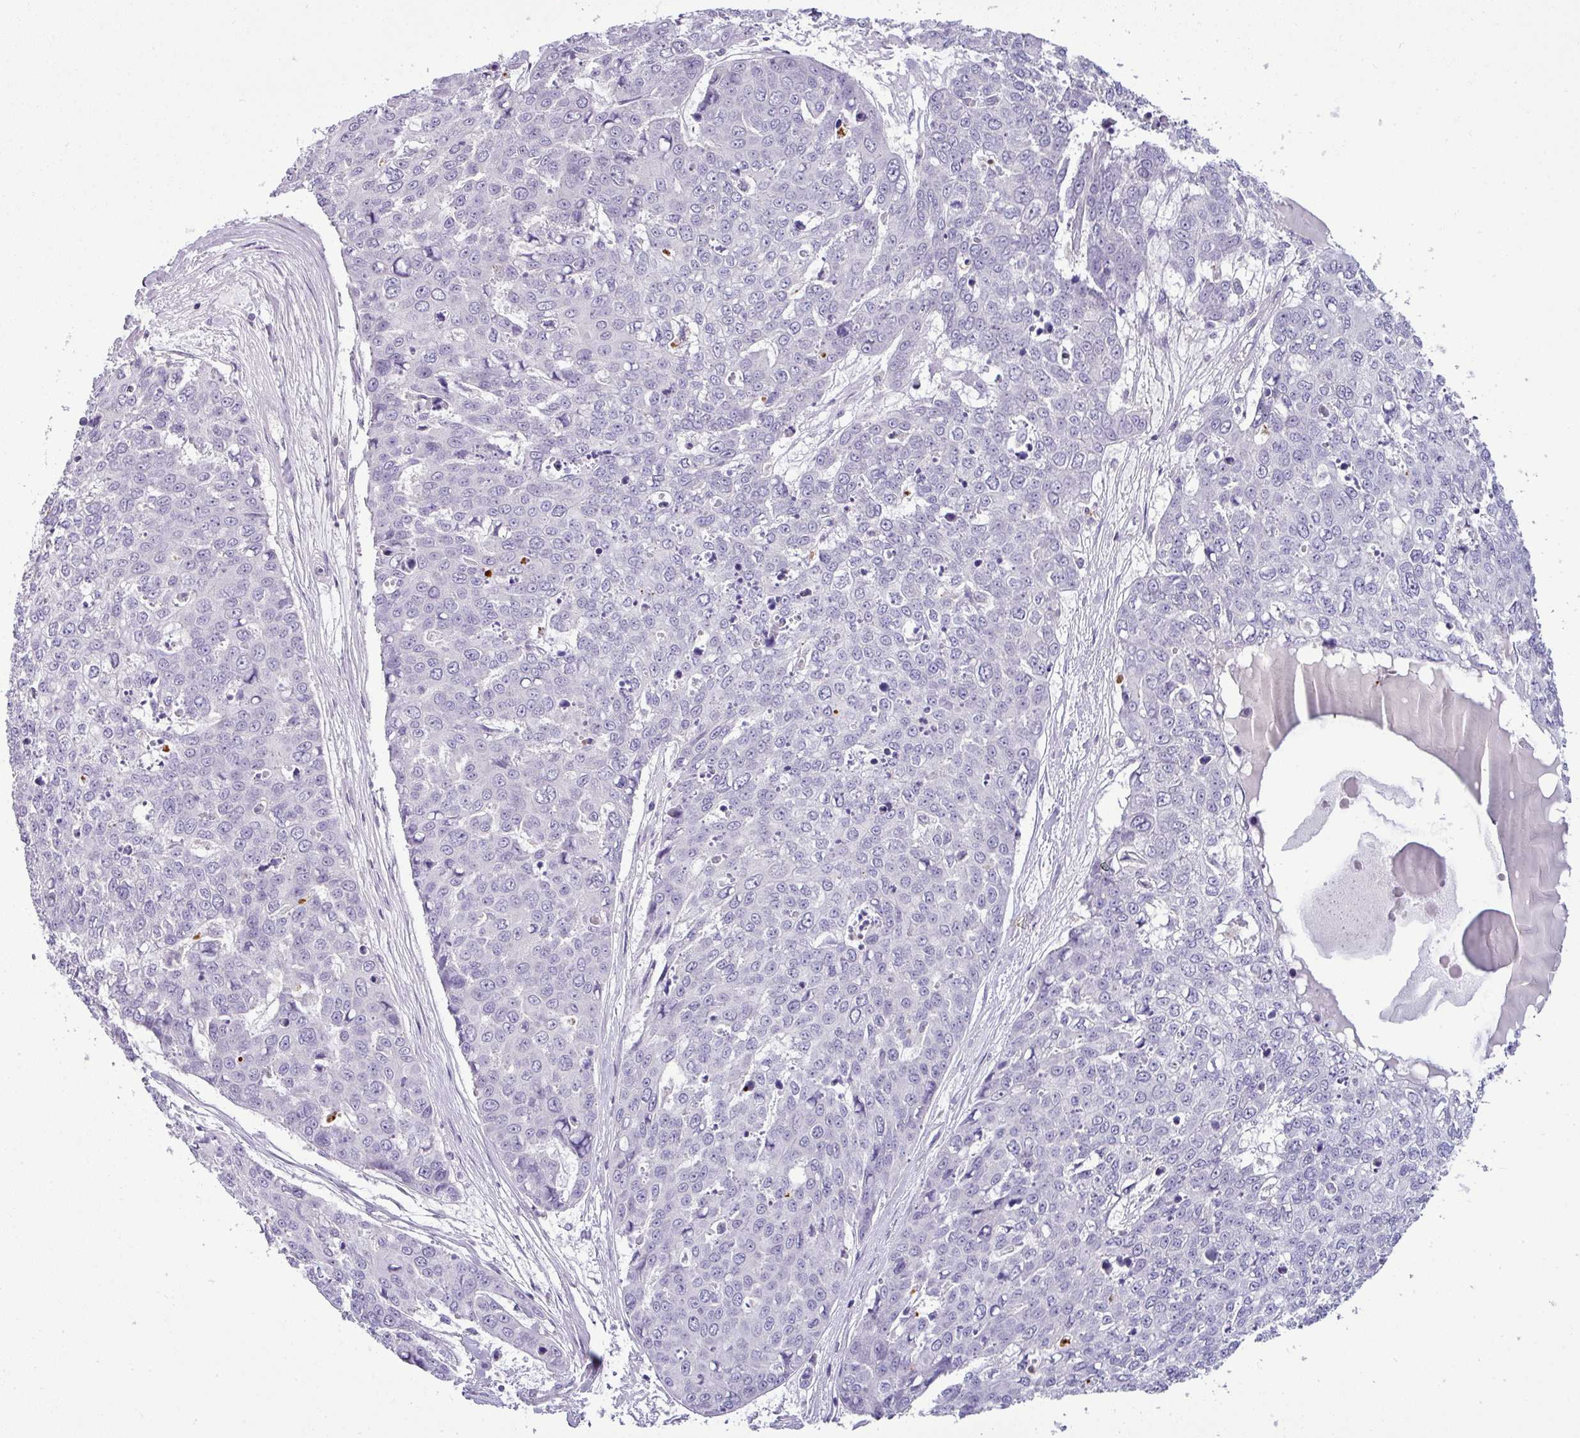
{"staining": {"intensity": "negative", "quantity": "none", "location": "none"}, "tissue": "skin cancer", "cell_type": "Tumor cells", "image_type": "cancer", "snomed": [{"axis": "morphology", "description": "Squamous cell carcinoma, NOS"}, {"axis": "topography", "description": "Skin"}], "caption": "This is a image of immunohistochemistry staining of skin cancer, which shows no expression in tumor cells.", "gene": "HBEGF", "patient": {"sex": "female", "age": 44}}